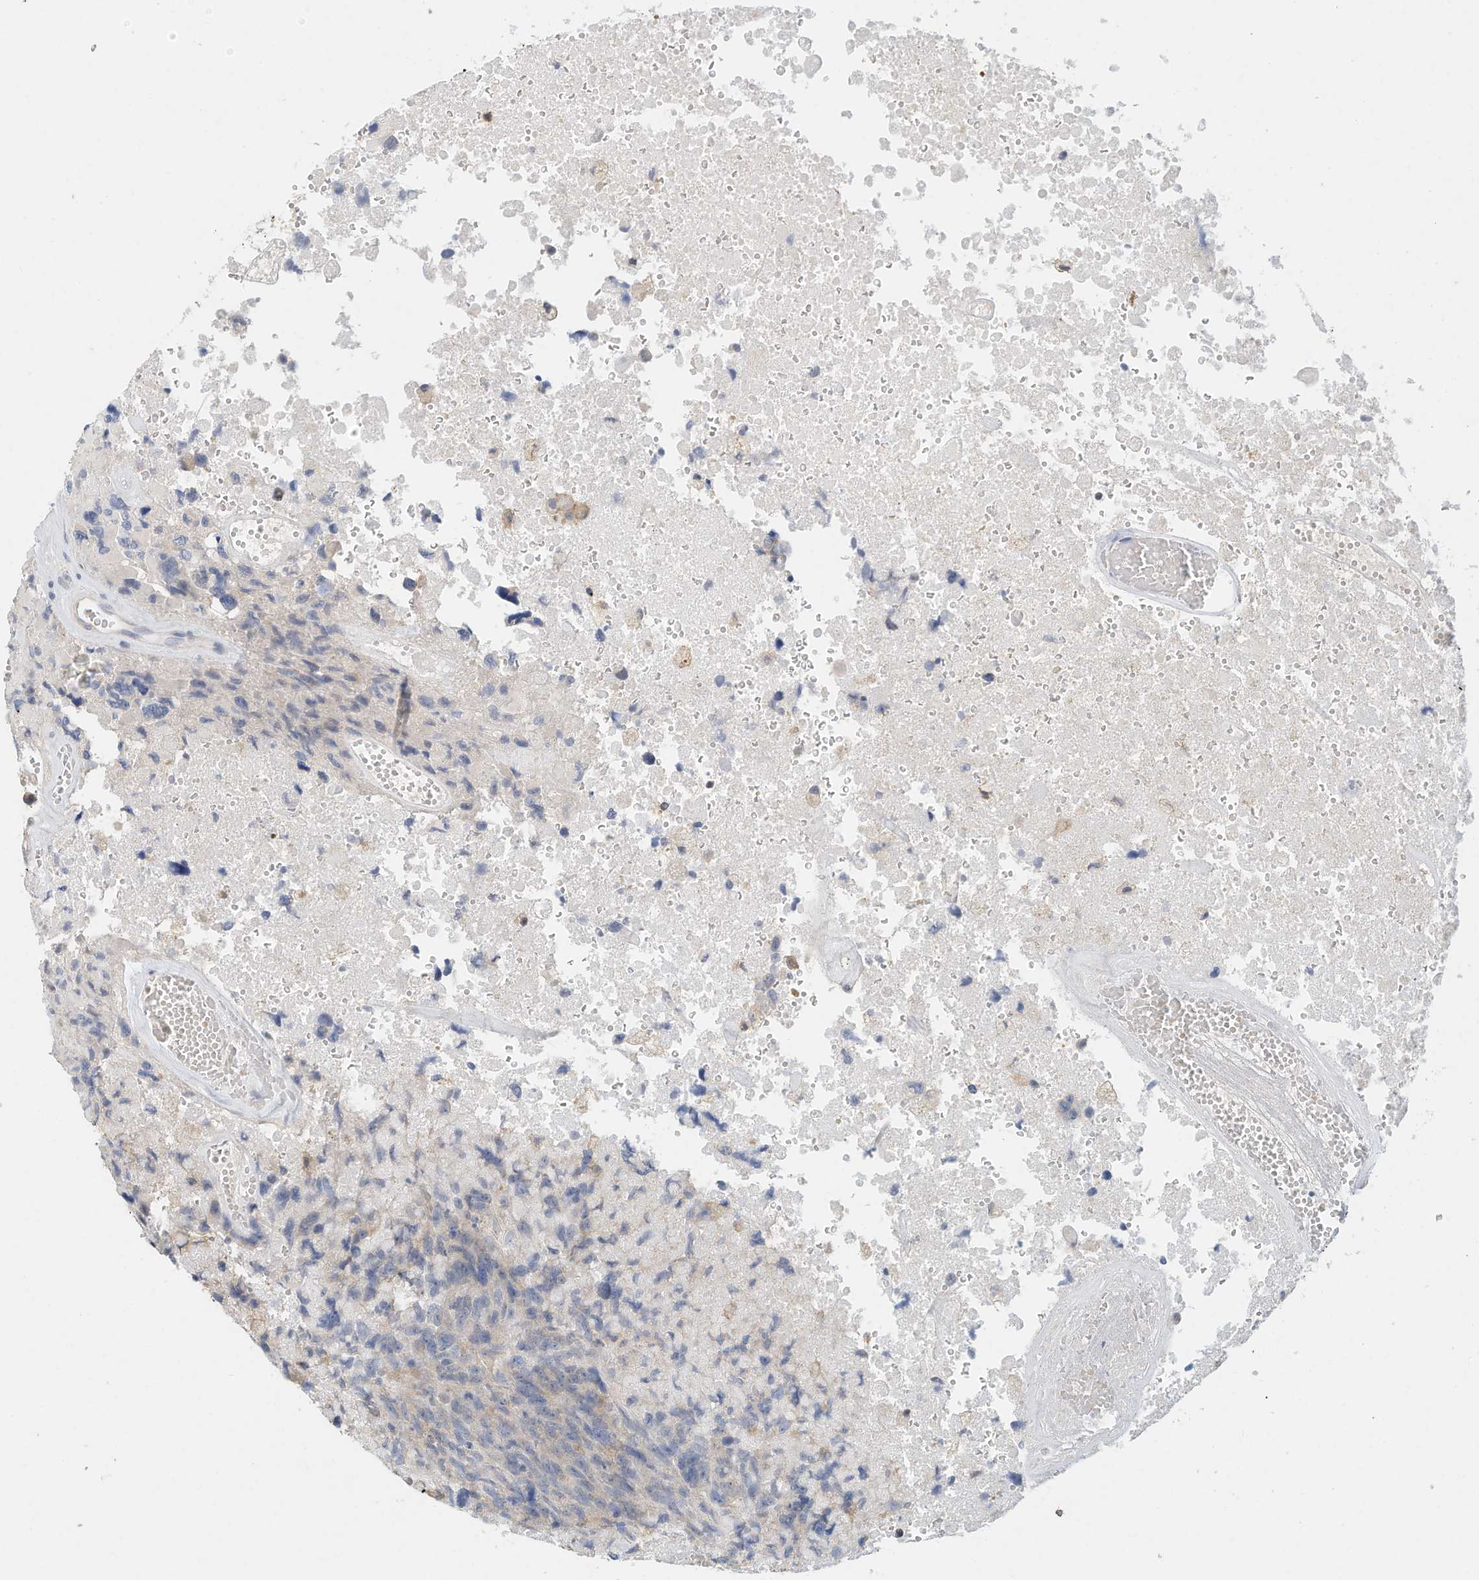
{"staining": {"intensity": "negative", "quantity": "none", "location": "none"}, "tissue": "glioma", "cell_type": "Tumor cells", "image_type": "cancer", "snomed": [{"axis": "morphology", "description": "Glioma, malignant, High grade"}, {"axis": "topography", "description": "Brain"}], "caption": "Immunohistochemistry (IHC) of human glioma demonstrates no positivity in tumor cells.", "gene": "MICAL1", "patient": {"sex": "male", "age": 69}}